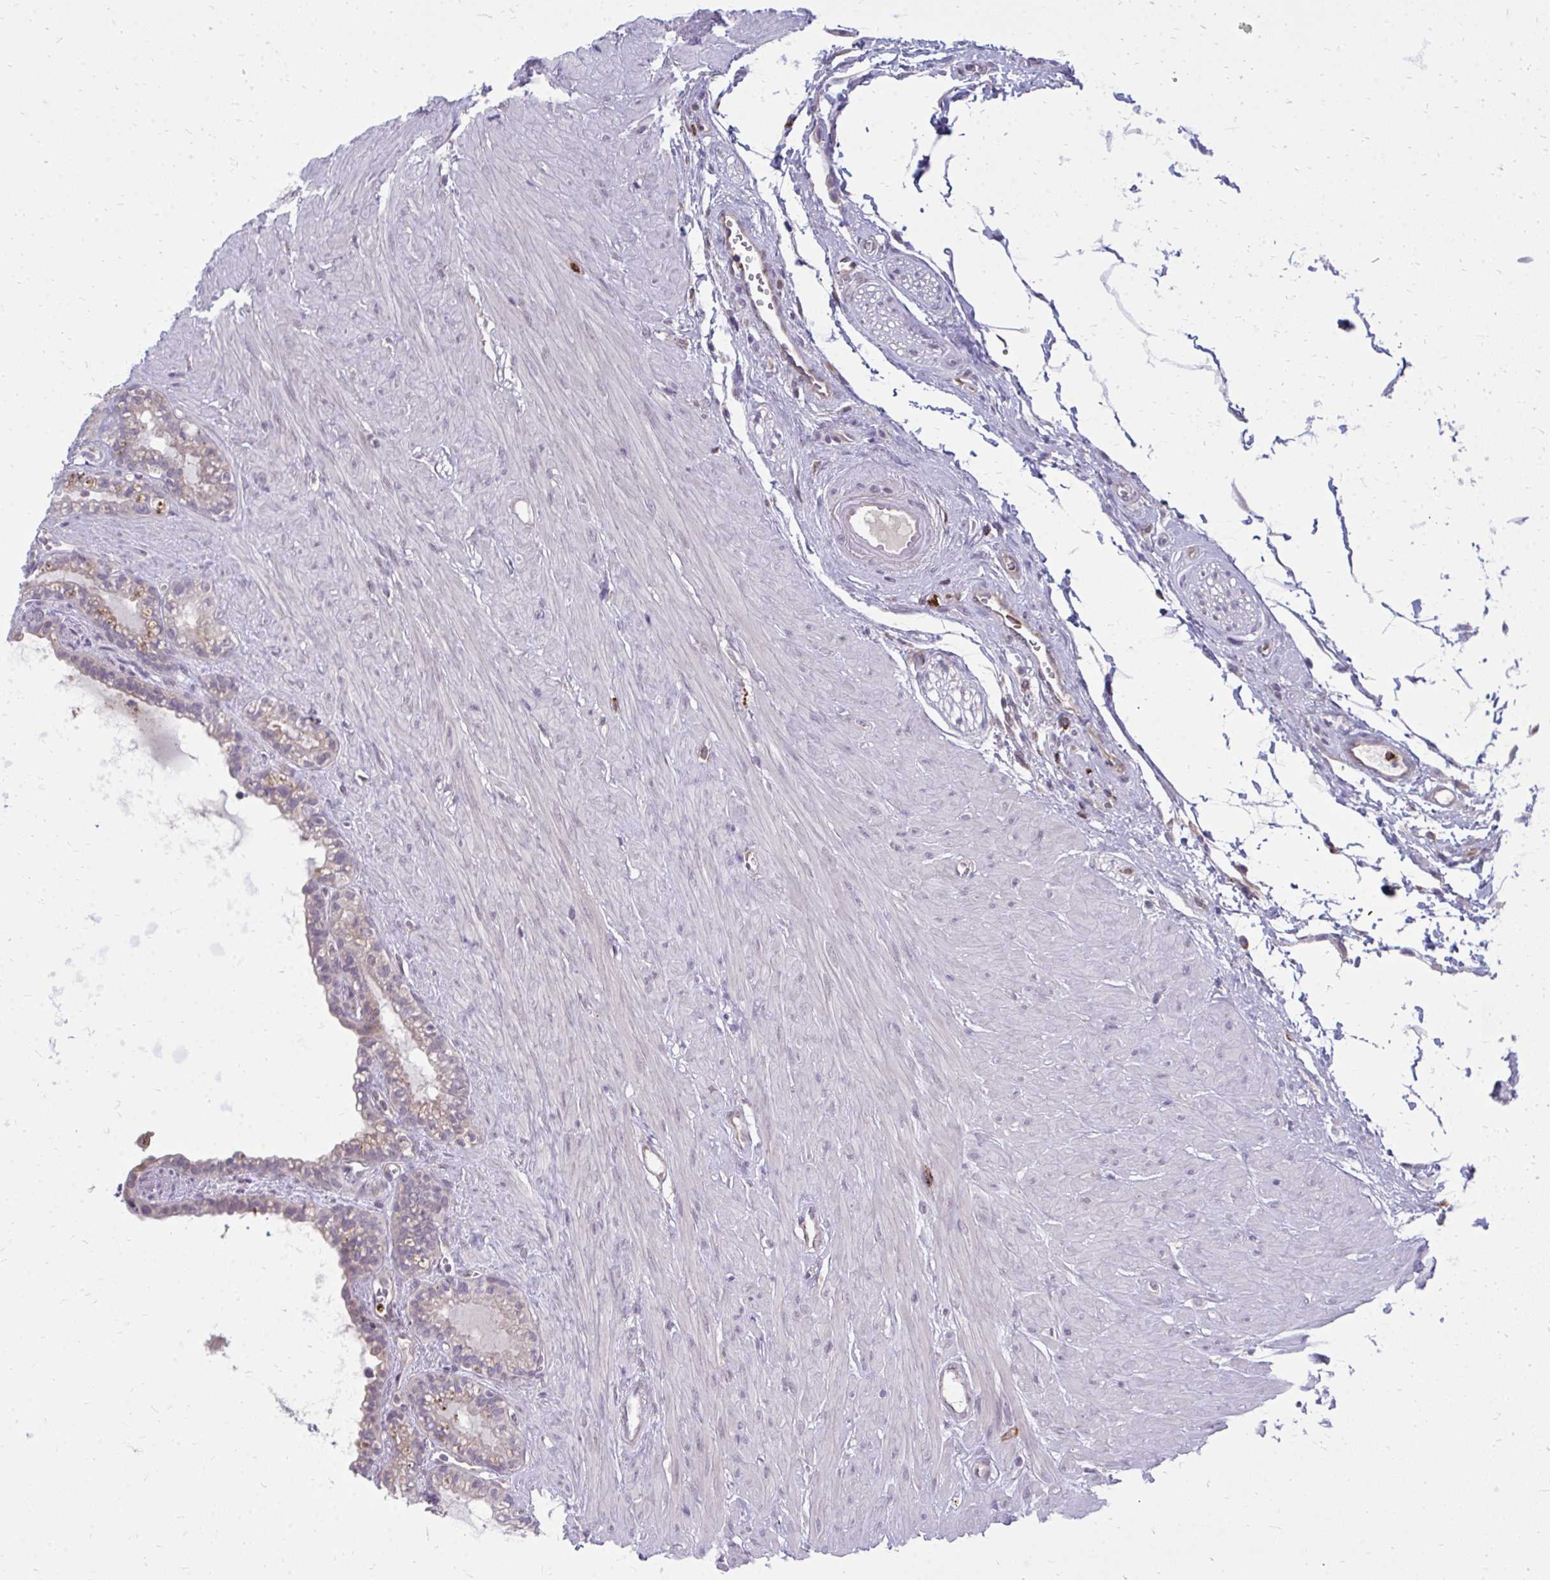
{"staining": {"intensity": "weak", "quantity": "25%-75%", "location": "cytoplasmic/membranous"}, "tissue": "seminal vesicle", "cell_type": "Glandular cells", "image_type": "normal", "snomed": [{"axis": "morphology", "description": "Normal tissue, NOS"}, {"axis": "topography", "description": "Seminal veicle"}], "caption": "IHC (DAB) staining of benign seminal vesicle displays weak cytoplasmic/membranous protein expression in approximately 25%-75% of glandular cells.", "gene": "ACSL5", "patient": {"sex": "male", "age": 76}}